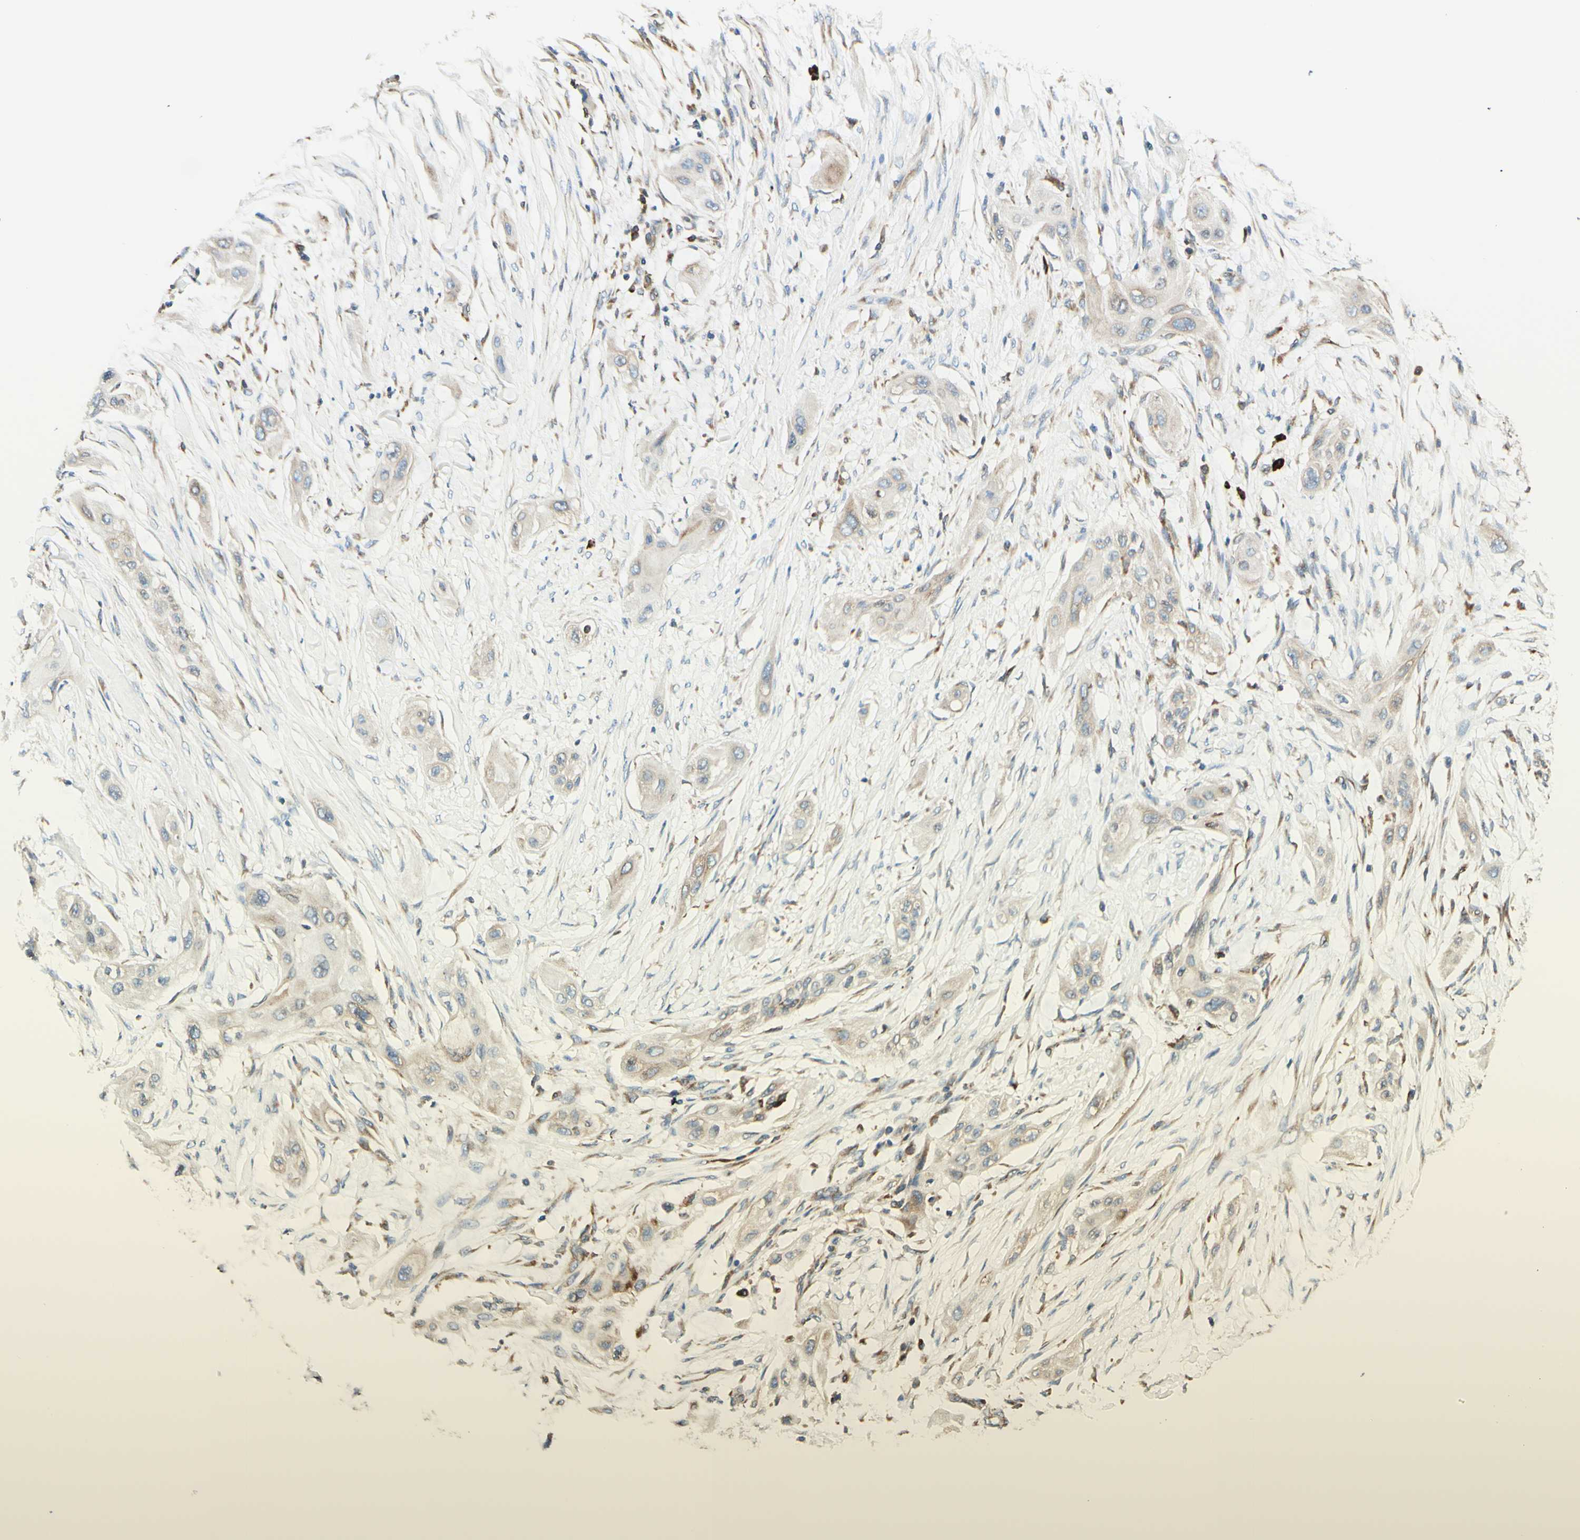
{"staining": {"intensity": "weak", "quantity": ">75%", "location": "cytoplasmic/membranous"}, "tissue": "lung cancer", "cell_type": "Tumor cells", "image_type": "cancer", "snomed": [{"axis": "morphology", "description": "Squamous cell carcinoma, NOS"}, {"axis": "topography", "description": "Lung"}], "caption": "Approximately >75% of tumor cells in human lung squamous cell carcinoma demonstrate weak cytoplasmic/membranous protein expression as visualized by brown immunohistochemical staining.", "gene": "DNAJB11", "patient": {"sex": "female", "age": 47}}